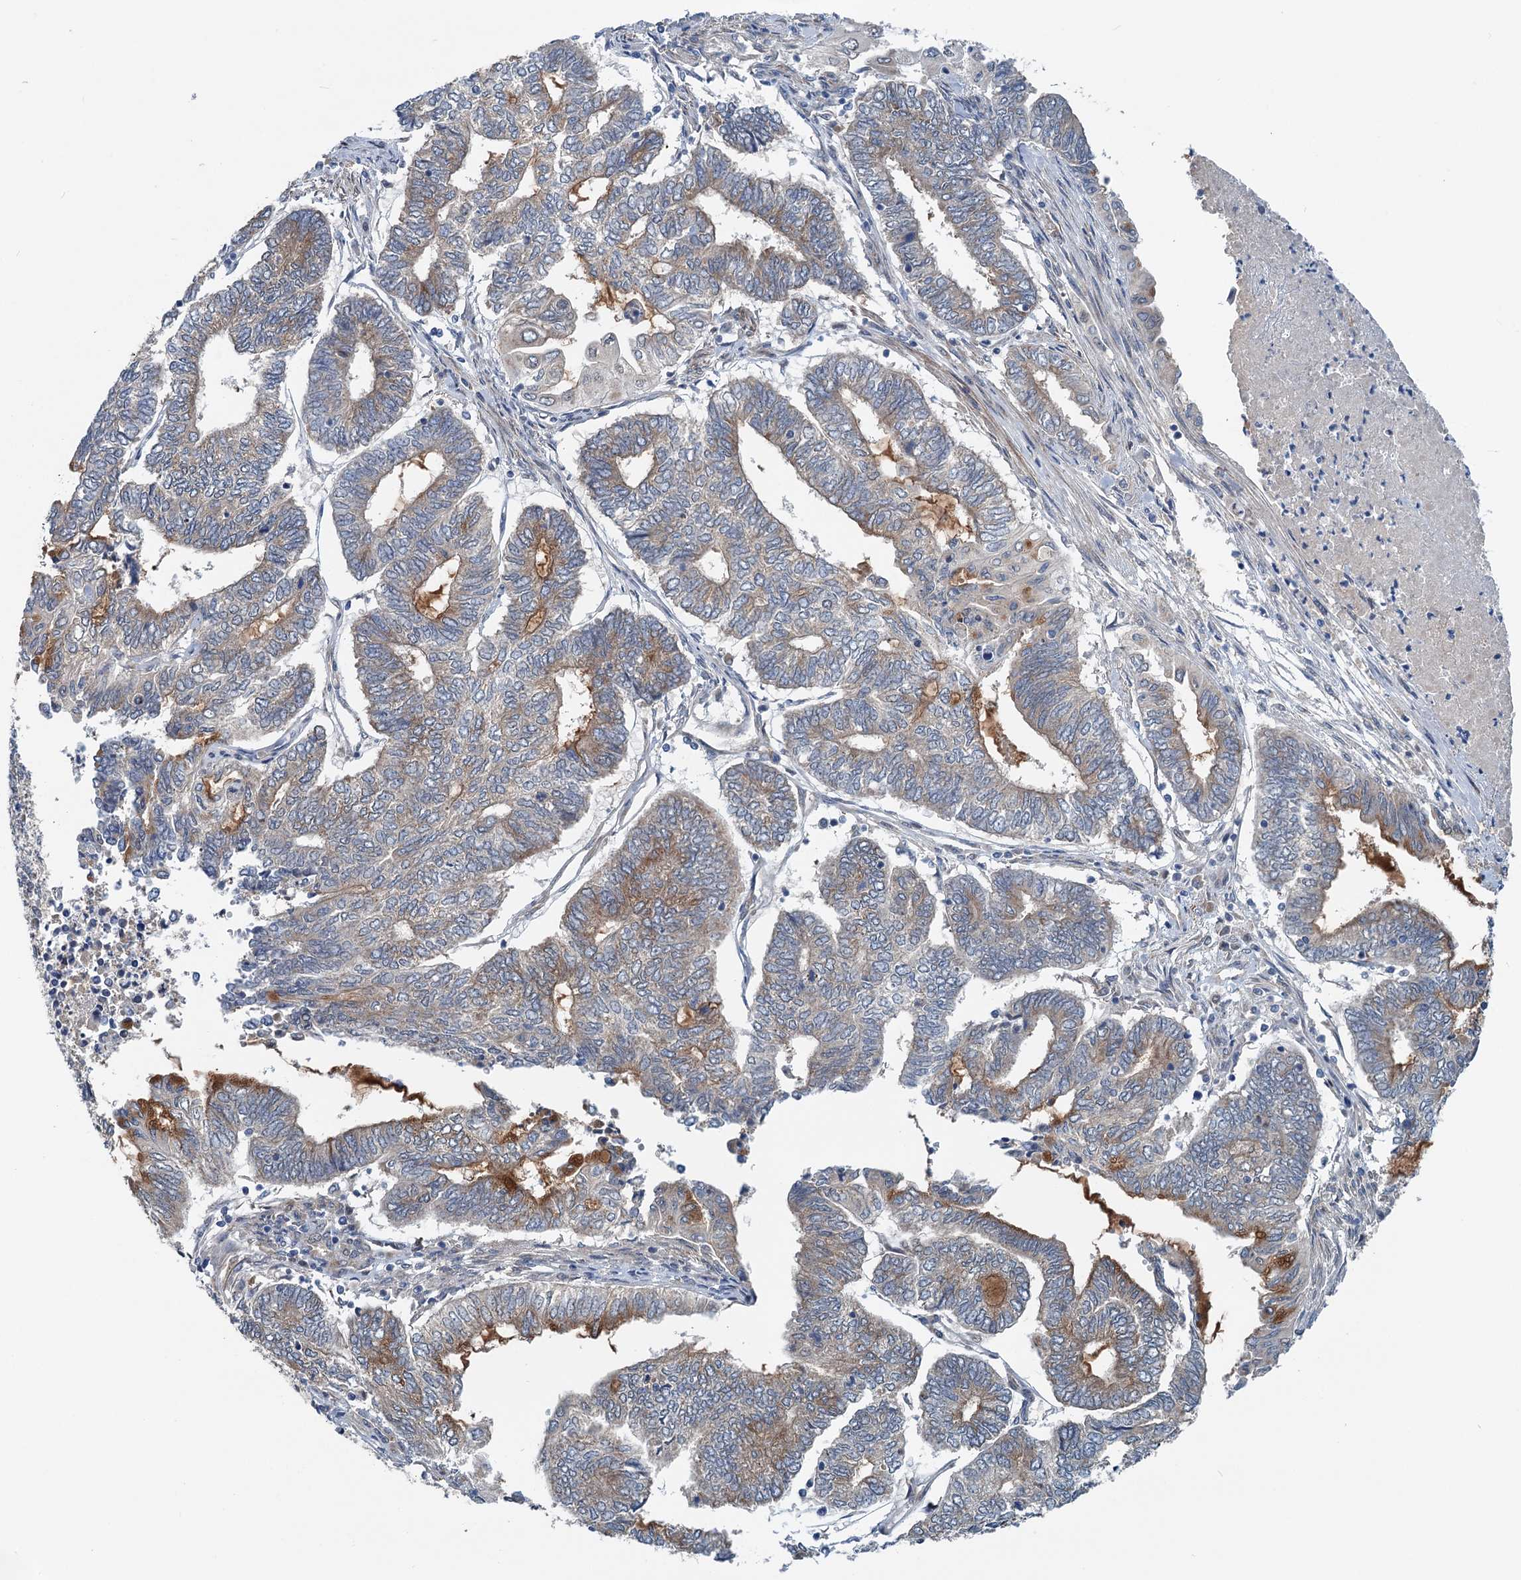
{"staining": {"intensity": "moderate", "quantity": "25%-75%", "location": "cytoplasmic/membranous"}, "tissue": "endometrial cancer", "cell_type": "Tumor cells", "image_type": "cancer", "snomed": [{"axis": "morphology", "description": "Adenocarcinoma, NOS"}, {"axis": "topography", "description": "Uterus"}, {"axis": "topography", "description": "Endometrium"}], "caption": "Brown immunohistochemical staining in human endometrial cancer (adenocarcinoma) displays moderate cytoplasmic/membranous expression in about 25%-75% of tumor cells.", "gene": "DYNC2I2", "patient": {"sex": "female", "age": 70}}